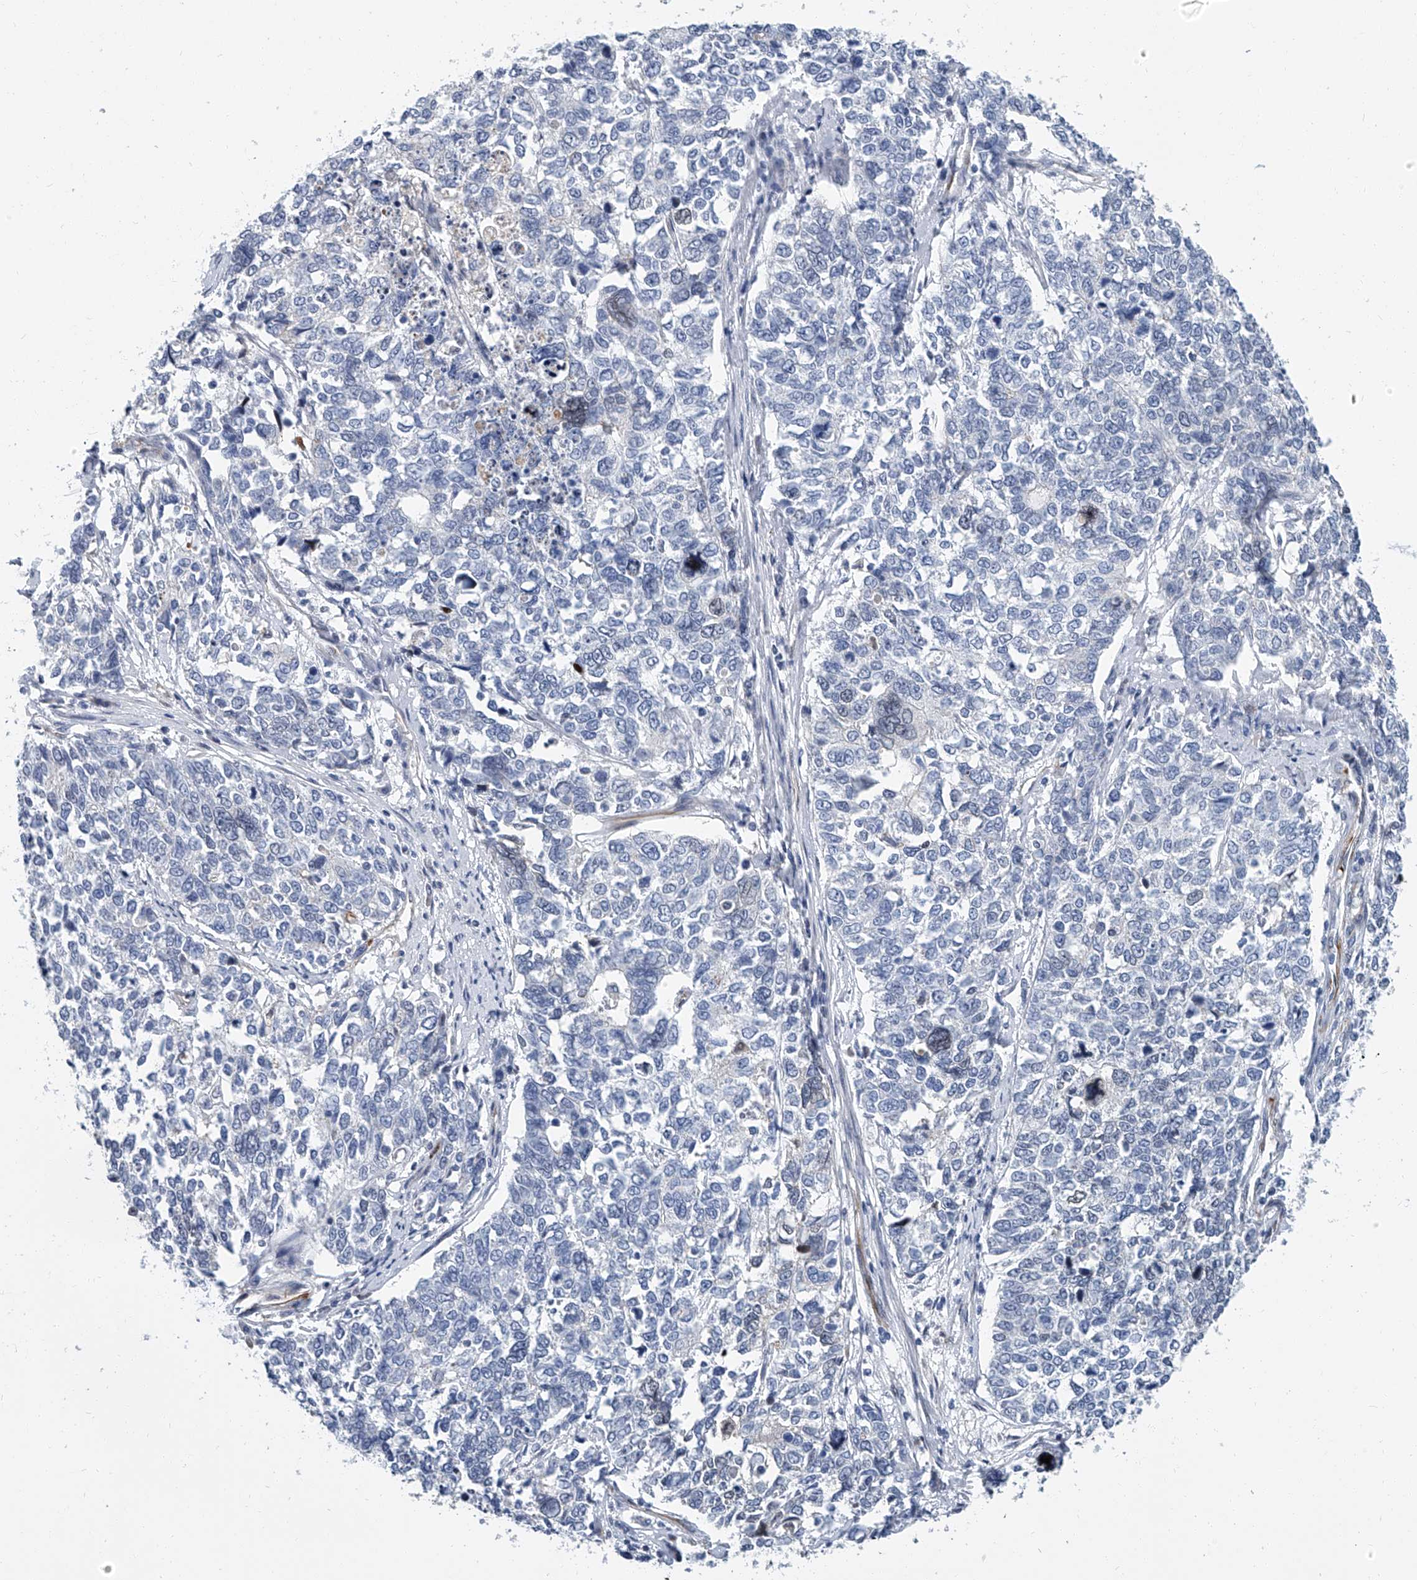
{"staining": {"intensity": "negative", "quantity": "none", "location": "none"}, "tissue": "cervical cancer", "cell_type": "Tumor cells", "image_type": "cancer", "snomed": [{"axis": "morphology", "description": "Squamous cell carcinoma, NOS"}, {"axis": "topography", "description": "Cervix"}], "caption": "IHC photomicrograph of neoplastic tissue: human cervical cancer (squamous cell carcinoma) stained with DAB (3,3'-diaminobenzidine) displays no significant protein staining in tumor cells. (Brightfield microscopy of DAB (3,3'-diaminobenzidine) IHC at high magnification).", "gene": "KIRREL1", "patient": {"sex": "female", "age": 63}}